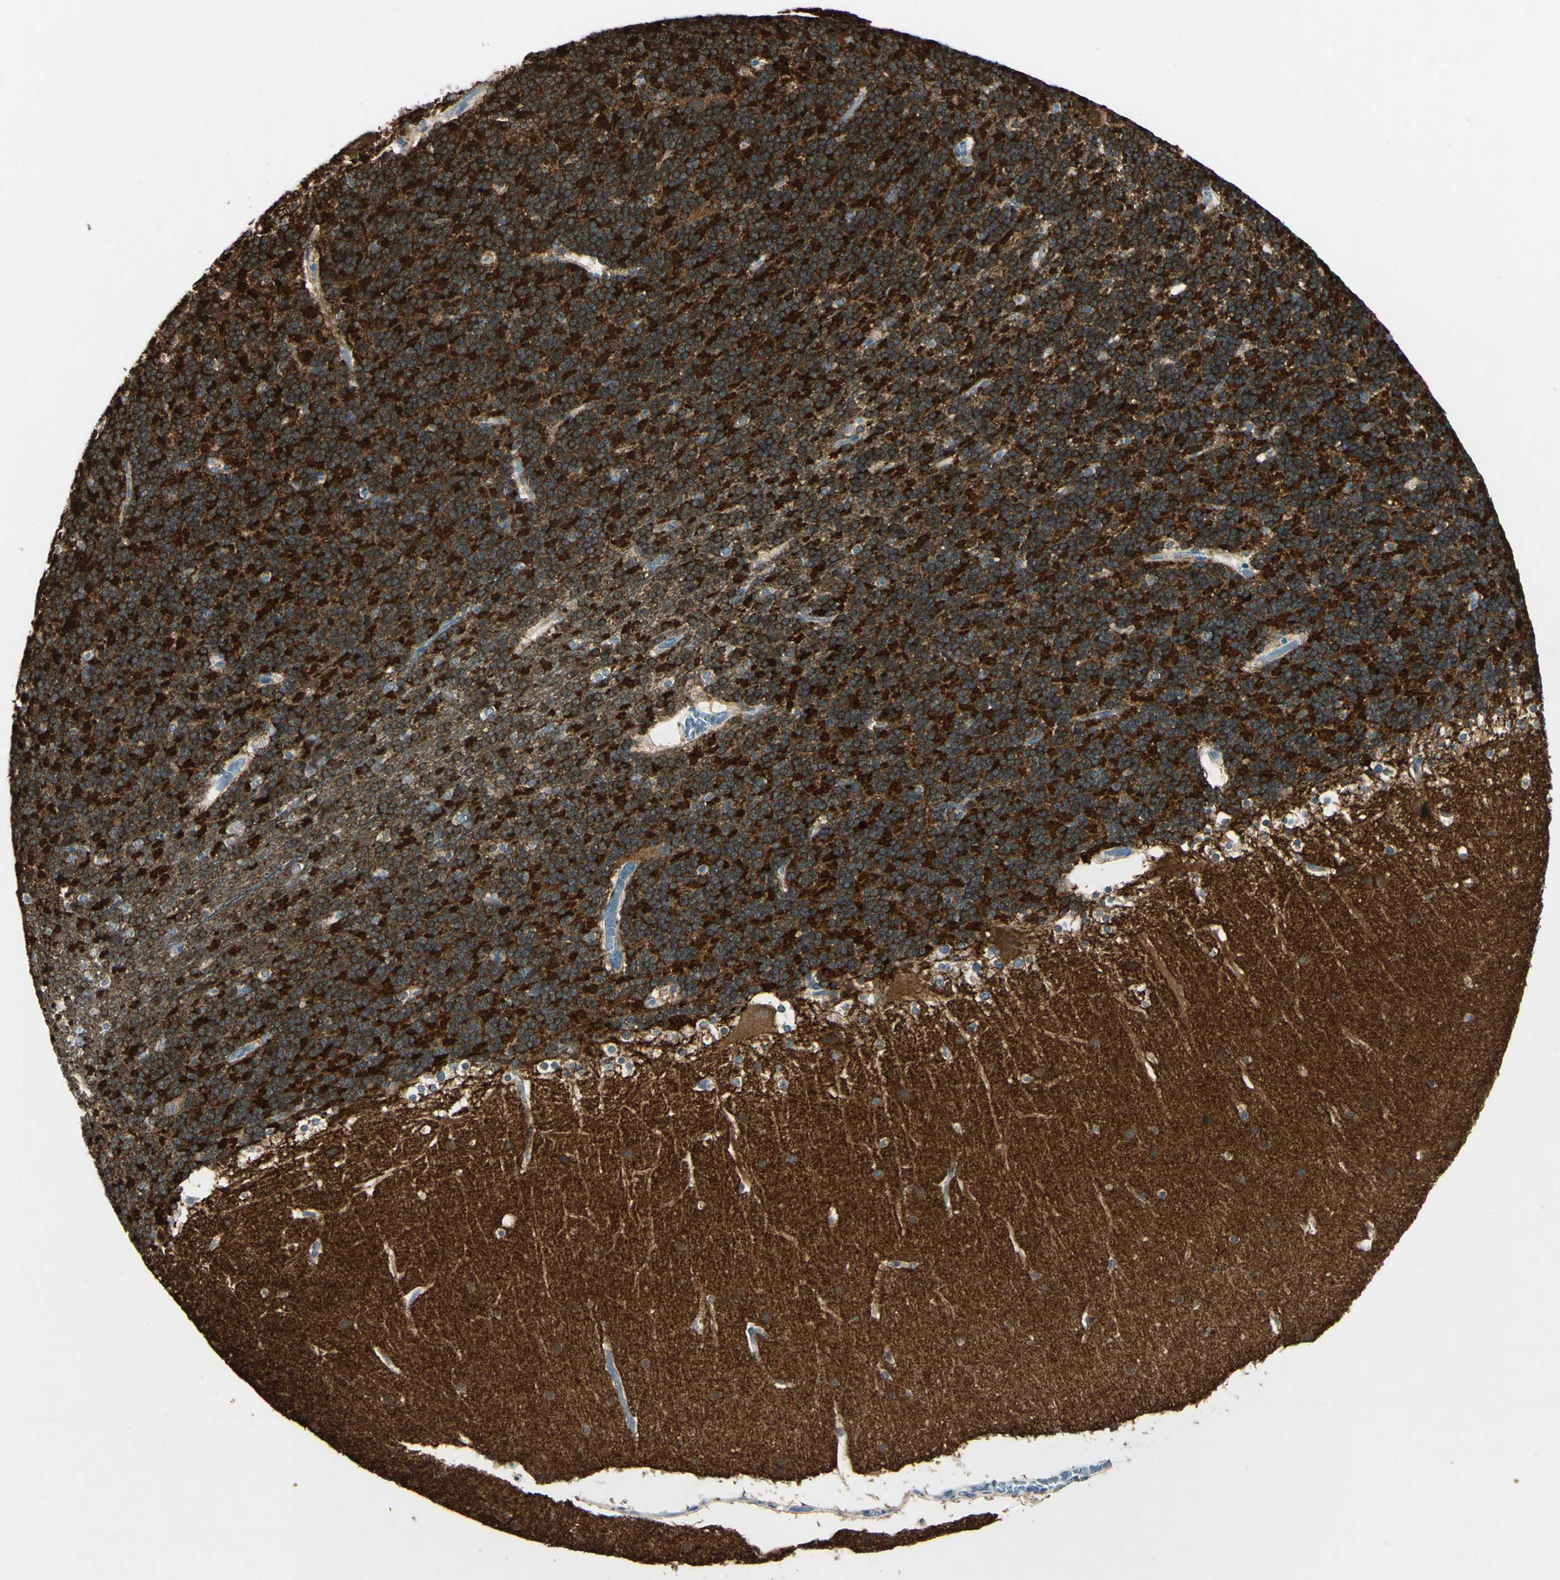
{"staining": {"intensity": "strong", "quantity": "25%-75%", "location": "cytoplasmic/membranous"}, "tissue": "cerebellum", "cell_type": "Cells in granular layer", "image_type": "normal", "snomed": [{"axis": "morphology", "description": "Normal tissue, NOS"}, {"axis": "topography", "description": "Cerebellum"}], "caption": "A histopathology image of human cerebellum stained for a protein demonstrates strong cytoplasmic/membranous brown staining in cells in granular layer. (DAB IHC with brightfield microscopy, high magnification).", "gene": "SNAP91", "patient": {"sex": "female", "age": 19}}